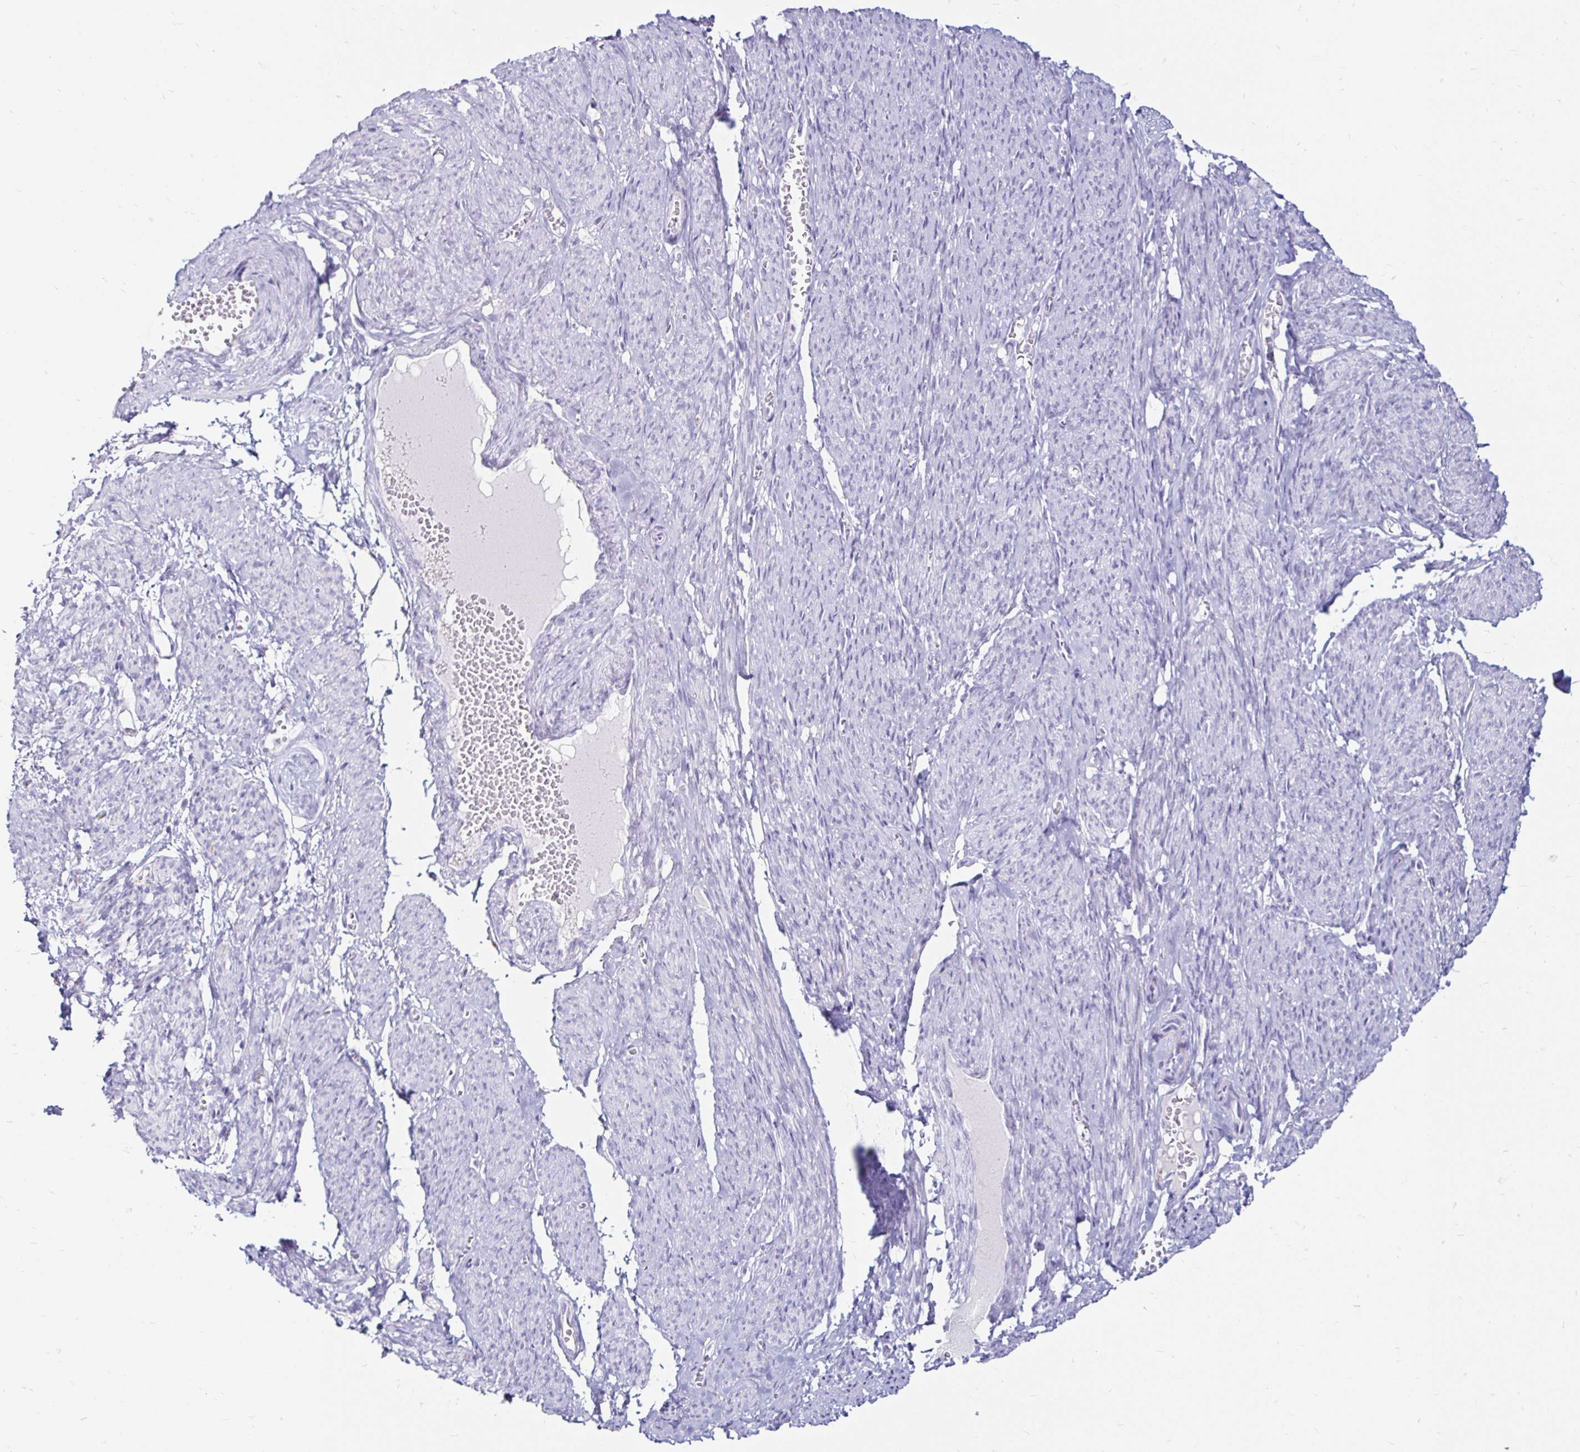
{"staining": {"intensity": "negative", "quantity": "none", "location": "none"}, "tissue": "smooth muscle", "cell_type": "Smooth muscle cells", "image_type": "normal", "snomed": [{"axis": "morphology", "description": "Normal tissue, NOS"}, {"axis": "topography", "description": "Smooth muscle"}], "caption": "Smooth muscle stained for a protein using IHC demonstrates no positivity smooth muscle cells.", "gene": "TIMP1", "patient": {"sex": "female", "age": 65}}